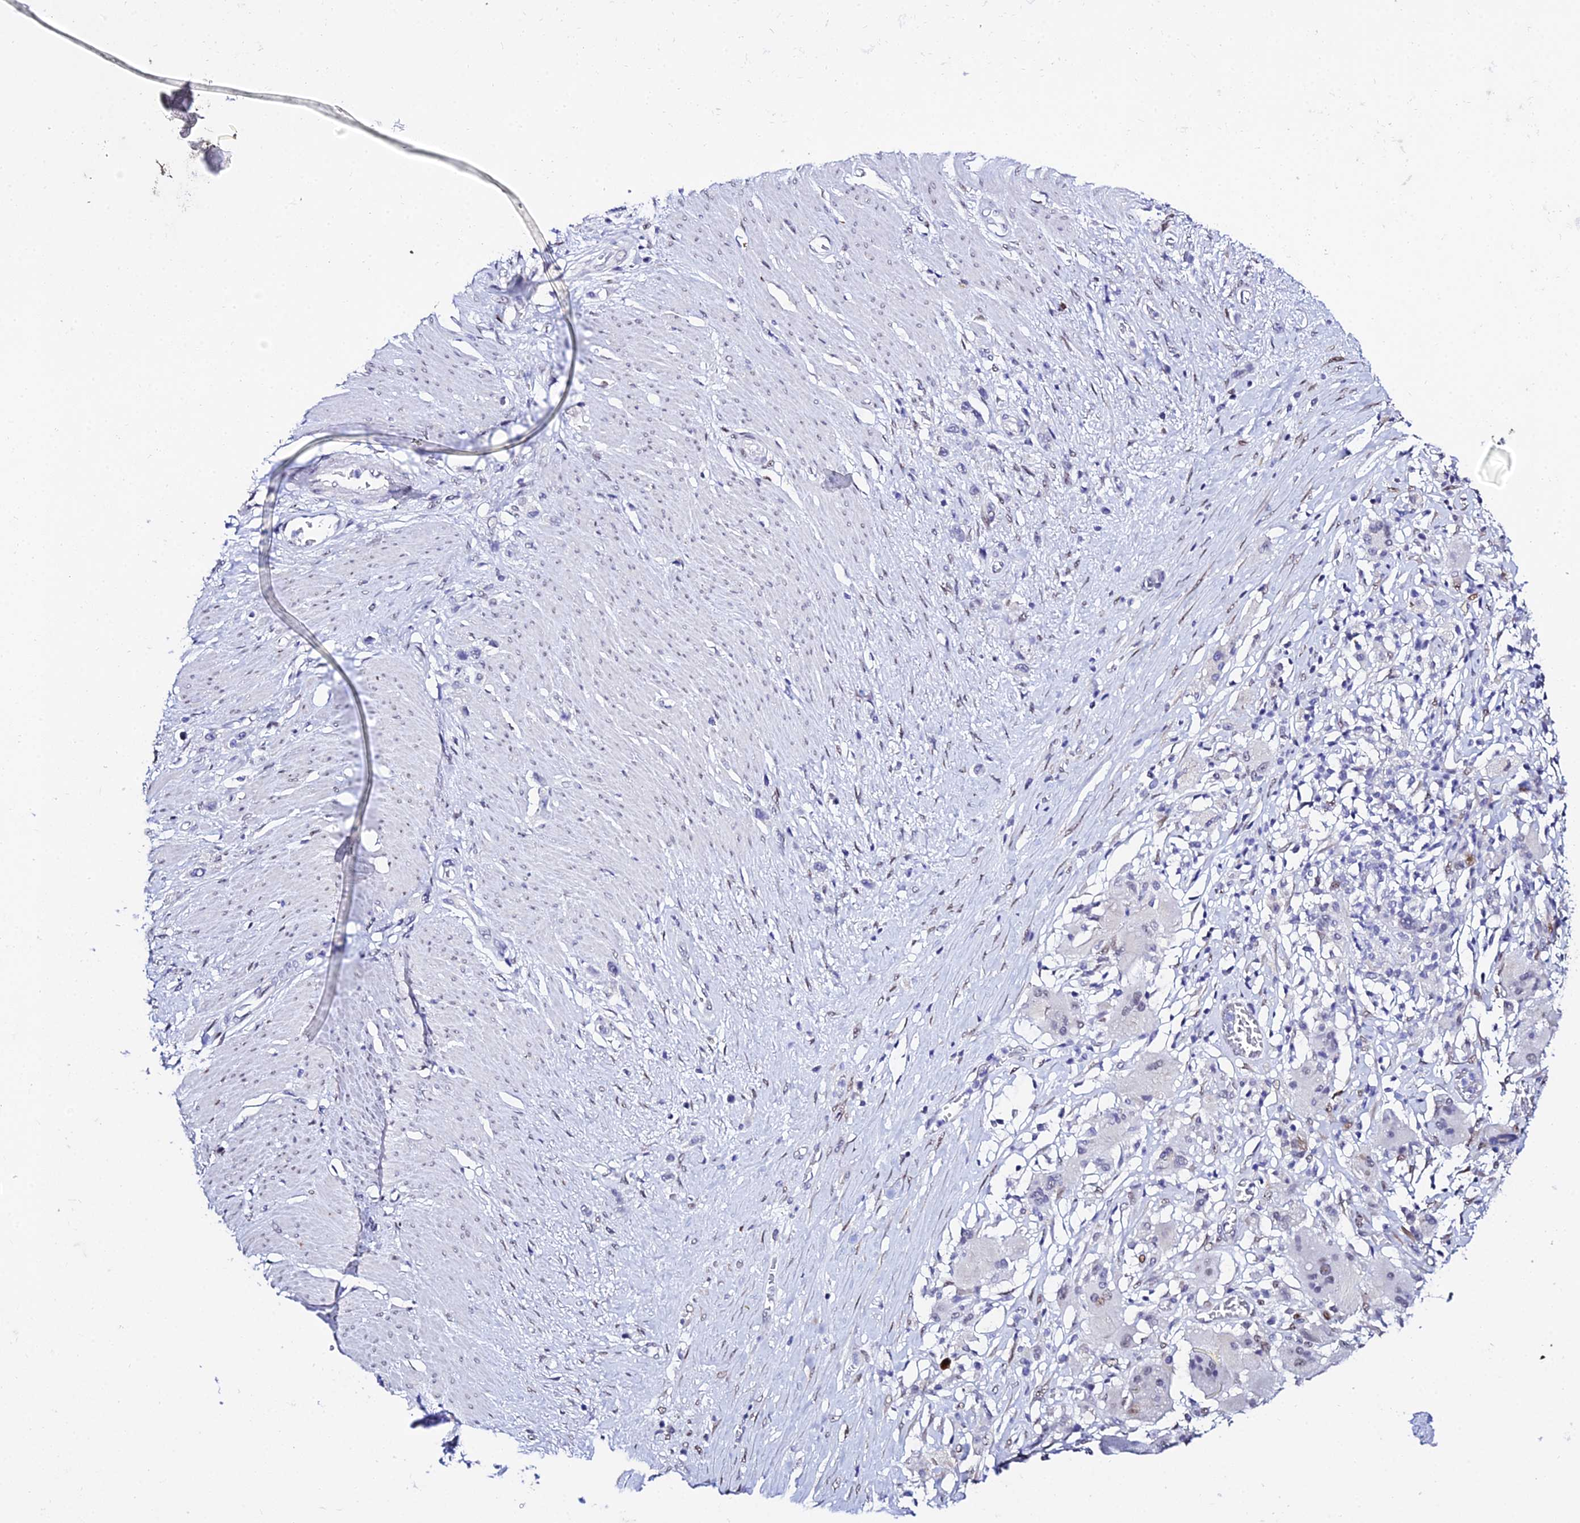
{"staining": {"intensity": "negative", "quantity": "none", "location": "none"}, "tissue": "stomach cancer", "cell_type": "Tumor cells", "image_type": "cancer", "snomed": [{"axis": "morphology", "description": "Adenocarcinoma, NOS"}, {"axis": "morphology", "description": "Adenocarcinoma, High grade"}, {"axis": "topography", "description": "Stomach, upper"}, {"axis": "topography", "description": "Stomach, lower"}], "caption": "An immunohistochemistry (IHC) micrograph of high-grade adenocarcinoma (stomach) is shown. There is no staining in tumor cells of high-grade adenocarcinoma (stomach). The staining is performed using DAB (3,3'-diaminobenzidine) brown chromogen with nuclei counter-stained in using hematoxylin.", "gene": "POFUT2", "patient": {"sex": "female", "age": 65}}